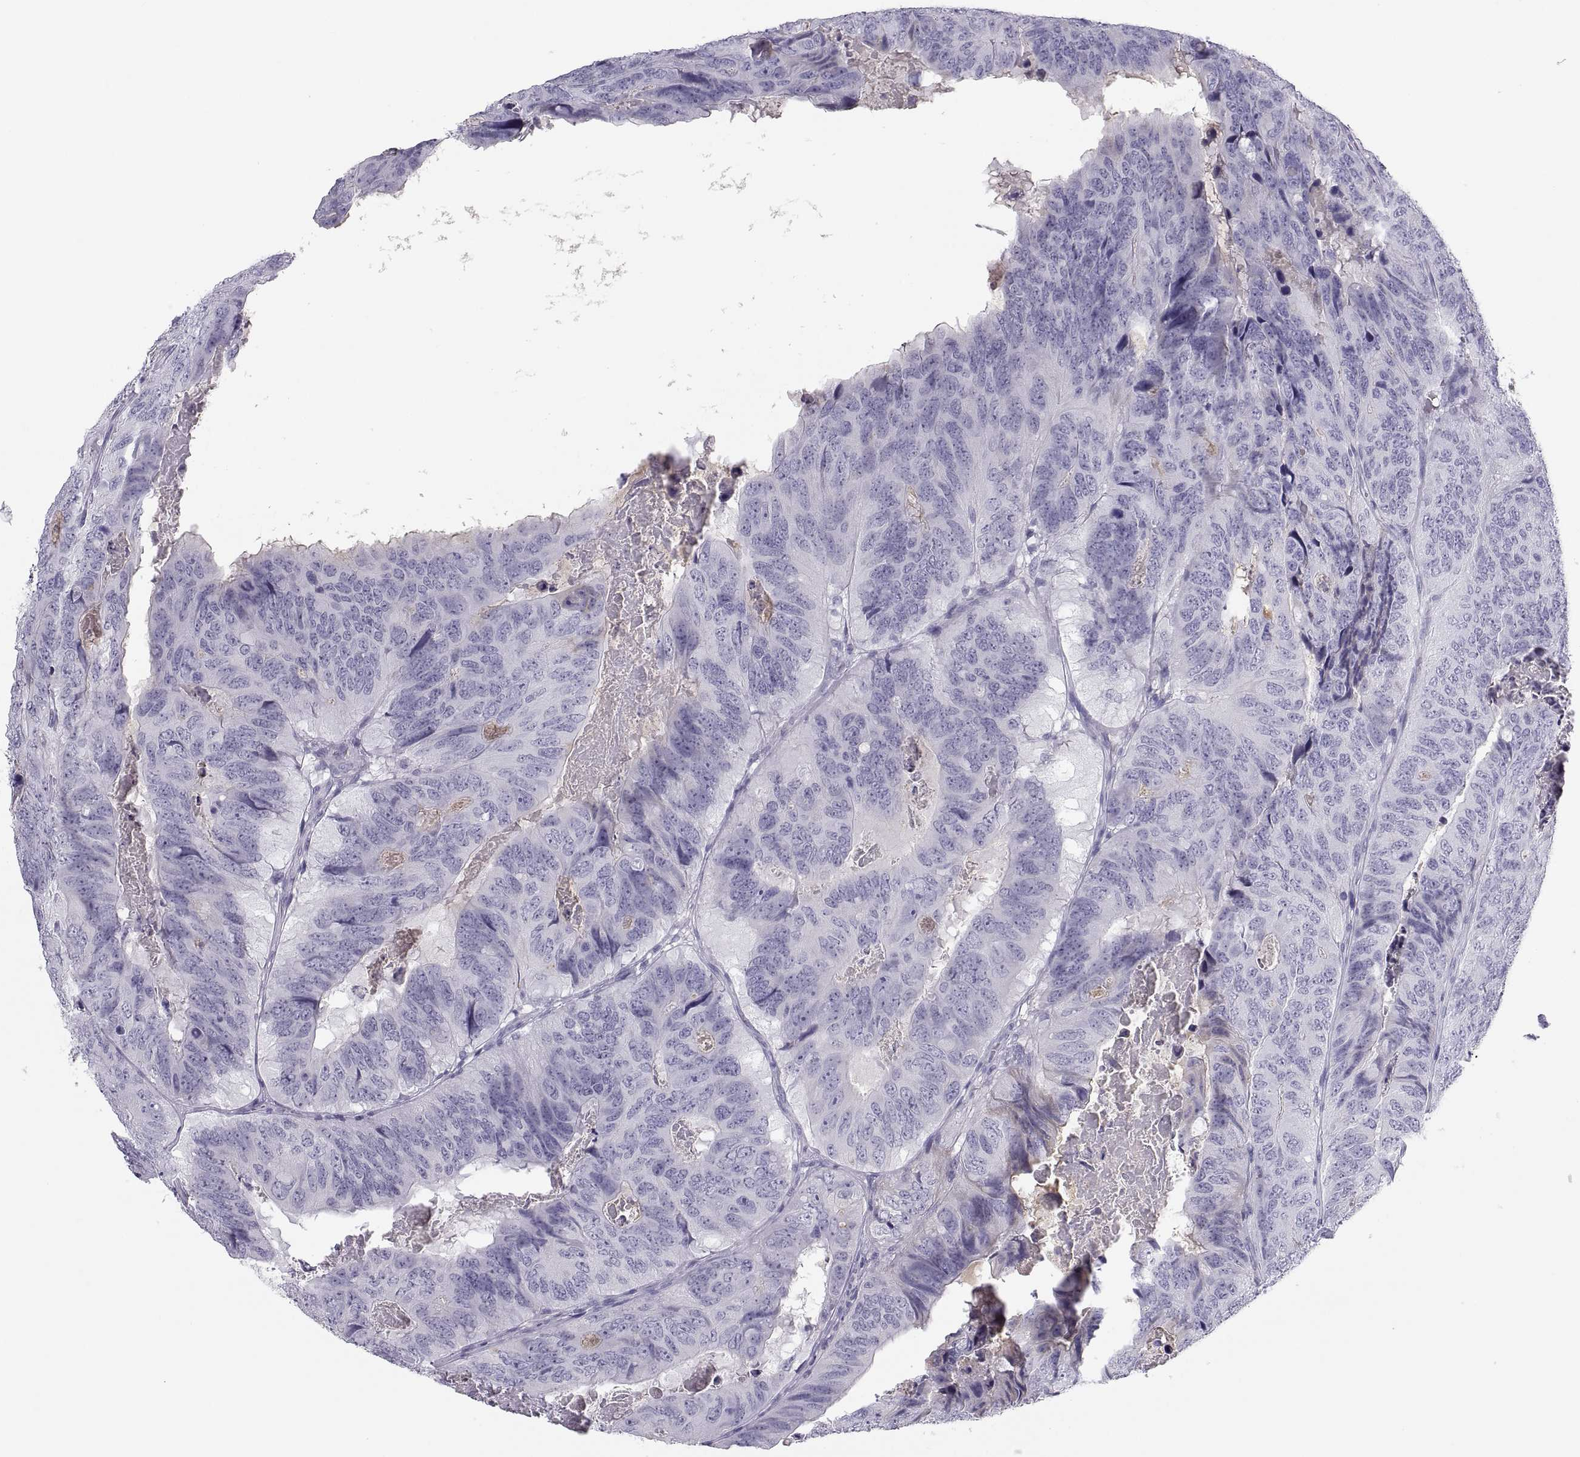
{"staining": {"intensity": "weak", "quantity": "<25%", "location": "cytoplasmic/membranous"}, "tissue": "colorectal cancer", "cell_type": "Tumor cells", "image_type": "cancer", "snomed": [{"axis": "morphology", "description": "Adenocarcinoma, NOS"}, {"axis": "topography", "description": "Colon"}], "caption": "An IHC histopathology image of colorectal cancer (adenocarcinoma) is shown. There is no staining in tumor cells of colorectal cancer (adenocarcinoma).", "gene": "MAGEB2", "patient": {"sex": "male", "age": 79}}